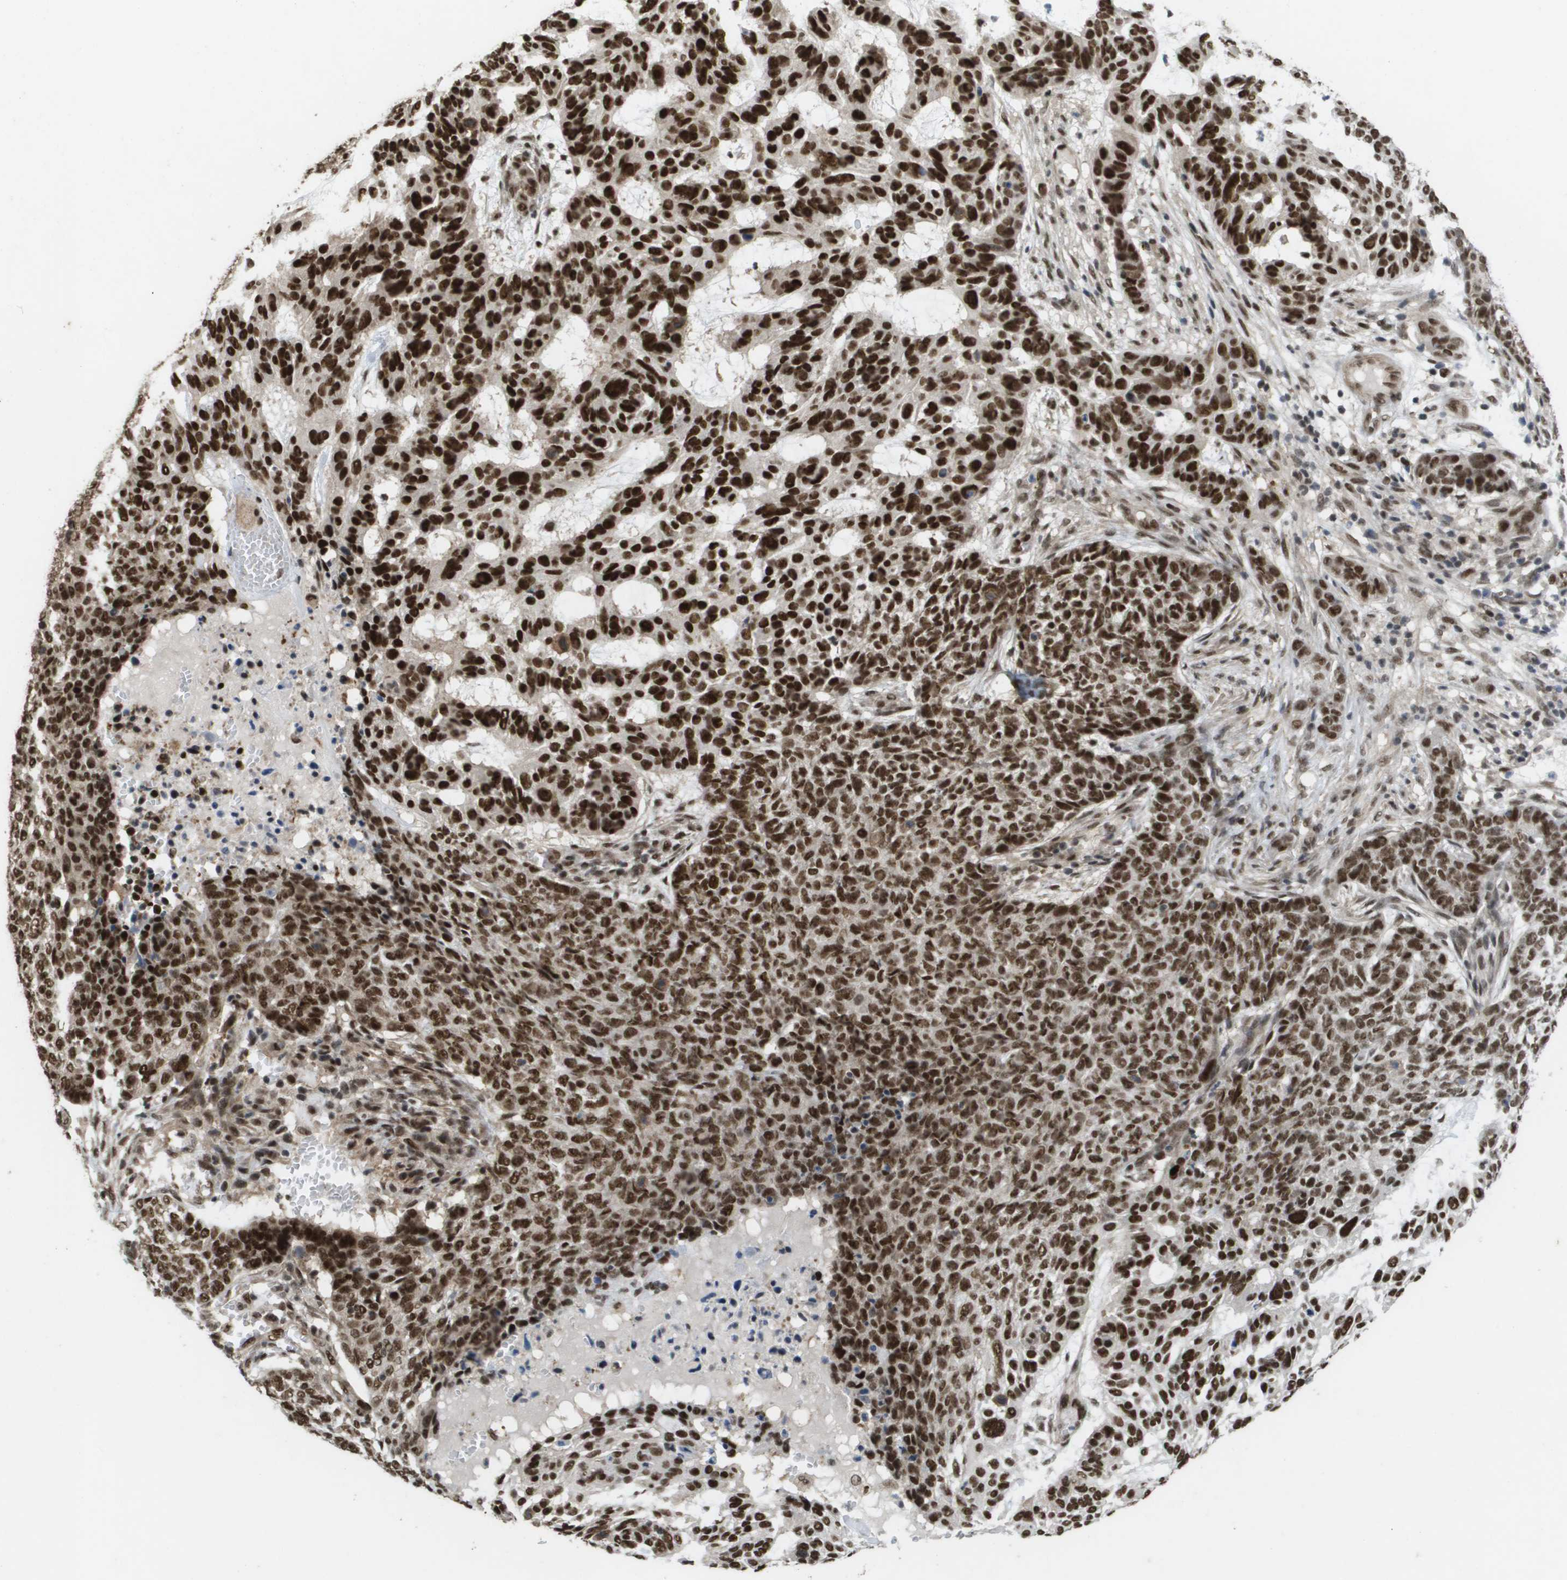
{"staining": {"intensity": "strong", "quantity": ">75%", "location": "nuclear"}, "tissue": "skin cancer", "cell_type": "Tumor cells", "image_type": "cancer", "snomed": [{"axis": "morphology", "description": "Basal cell carcinoma"}, {"axis": "topography", "description": "Skin"}], "caption": "The image reveals immunohistochemical staining of skin basal cell carcinoma. There is strong nuclear expression is appreciated in about >75% of tumor cells. The staining is performed using DAB (3,3'-diaminobenzidine) brown chromogen to label protein expression. The nuclei are counter-stained blue using hematoxylin.", "gene": "CDT1", "patient": {"sex": "male", "age": 85}}